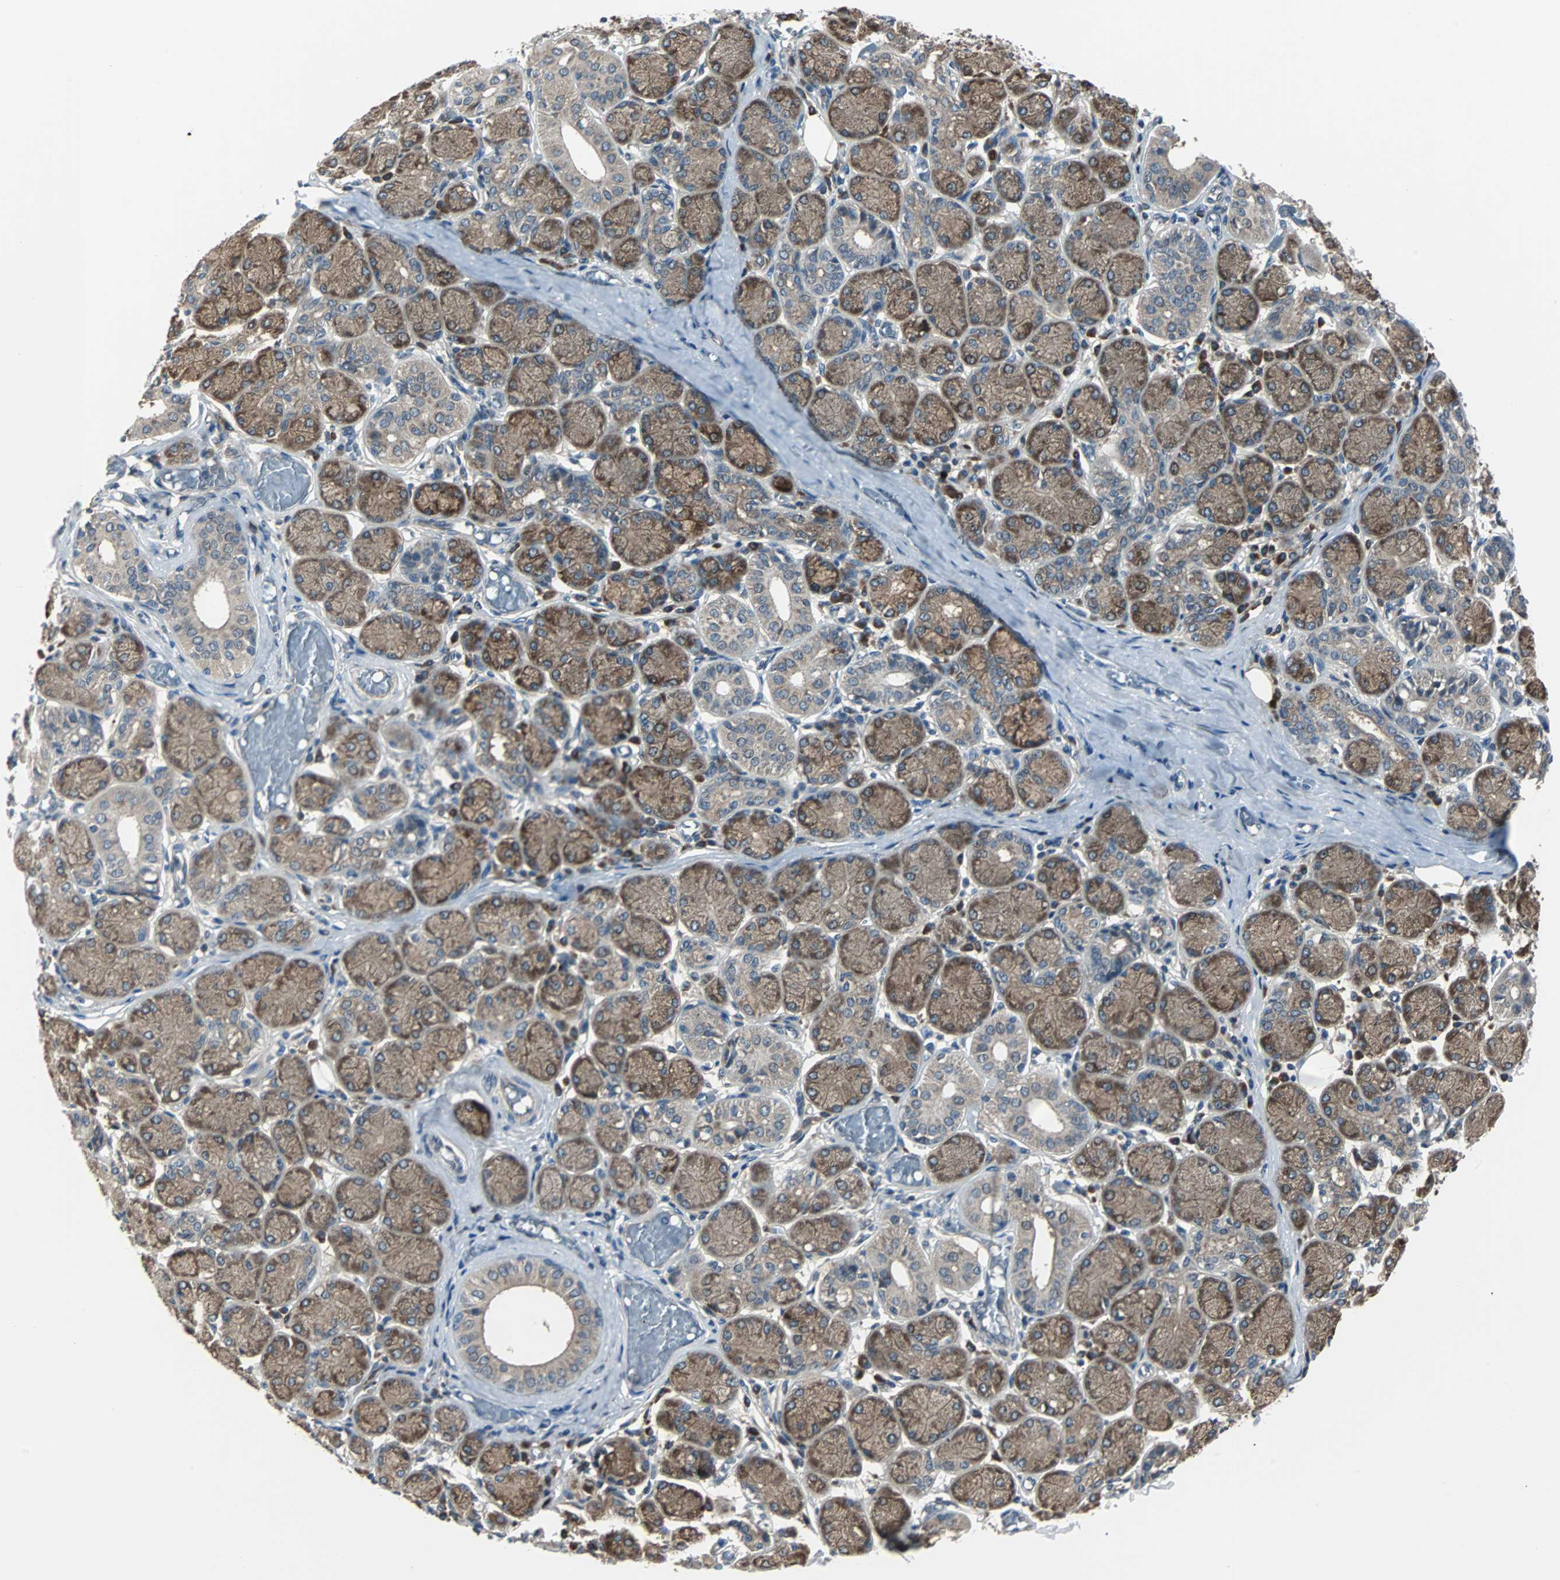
{"staining": {"intensity": "moderate", "quantity": ">75%", "location": "cytoplasmic/membranous"}, "tissue": "salivary gland", "cell_type": "Glandular cells", "image_type": "normal", "snomed": [{"axis": "morphology", "description": "Normal tissue, NOS"}, {"axis": "topography", "description": "Salivary gland"}], "caption": "The image demonstrates staining of benign salivary gland, revealing moderate cytoplasmic/membranous protein staining (brown color) within glandular cells. (DAB (3,3'-diaminobenzidine) = brown stain, brightfield microscopy at high magnification).", "gene": "ARF1", "patient": {"sex": "female", "age": 24}}